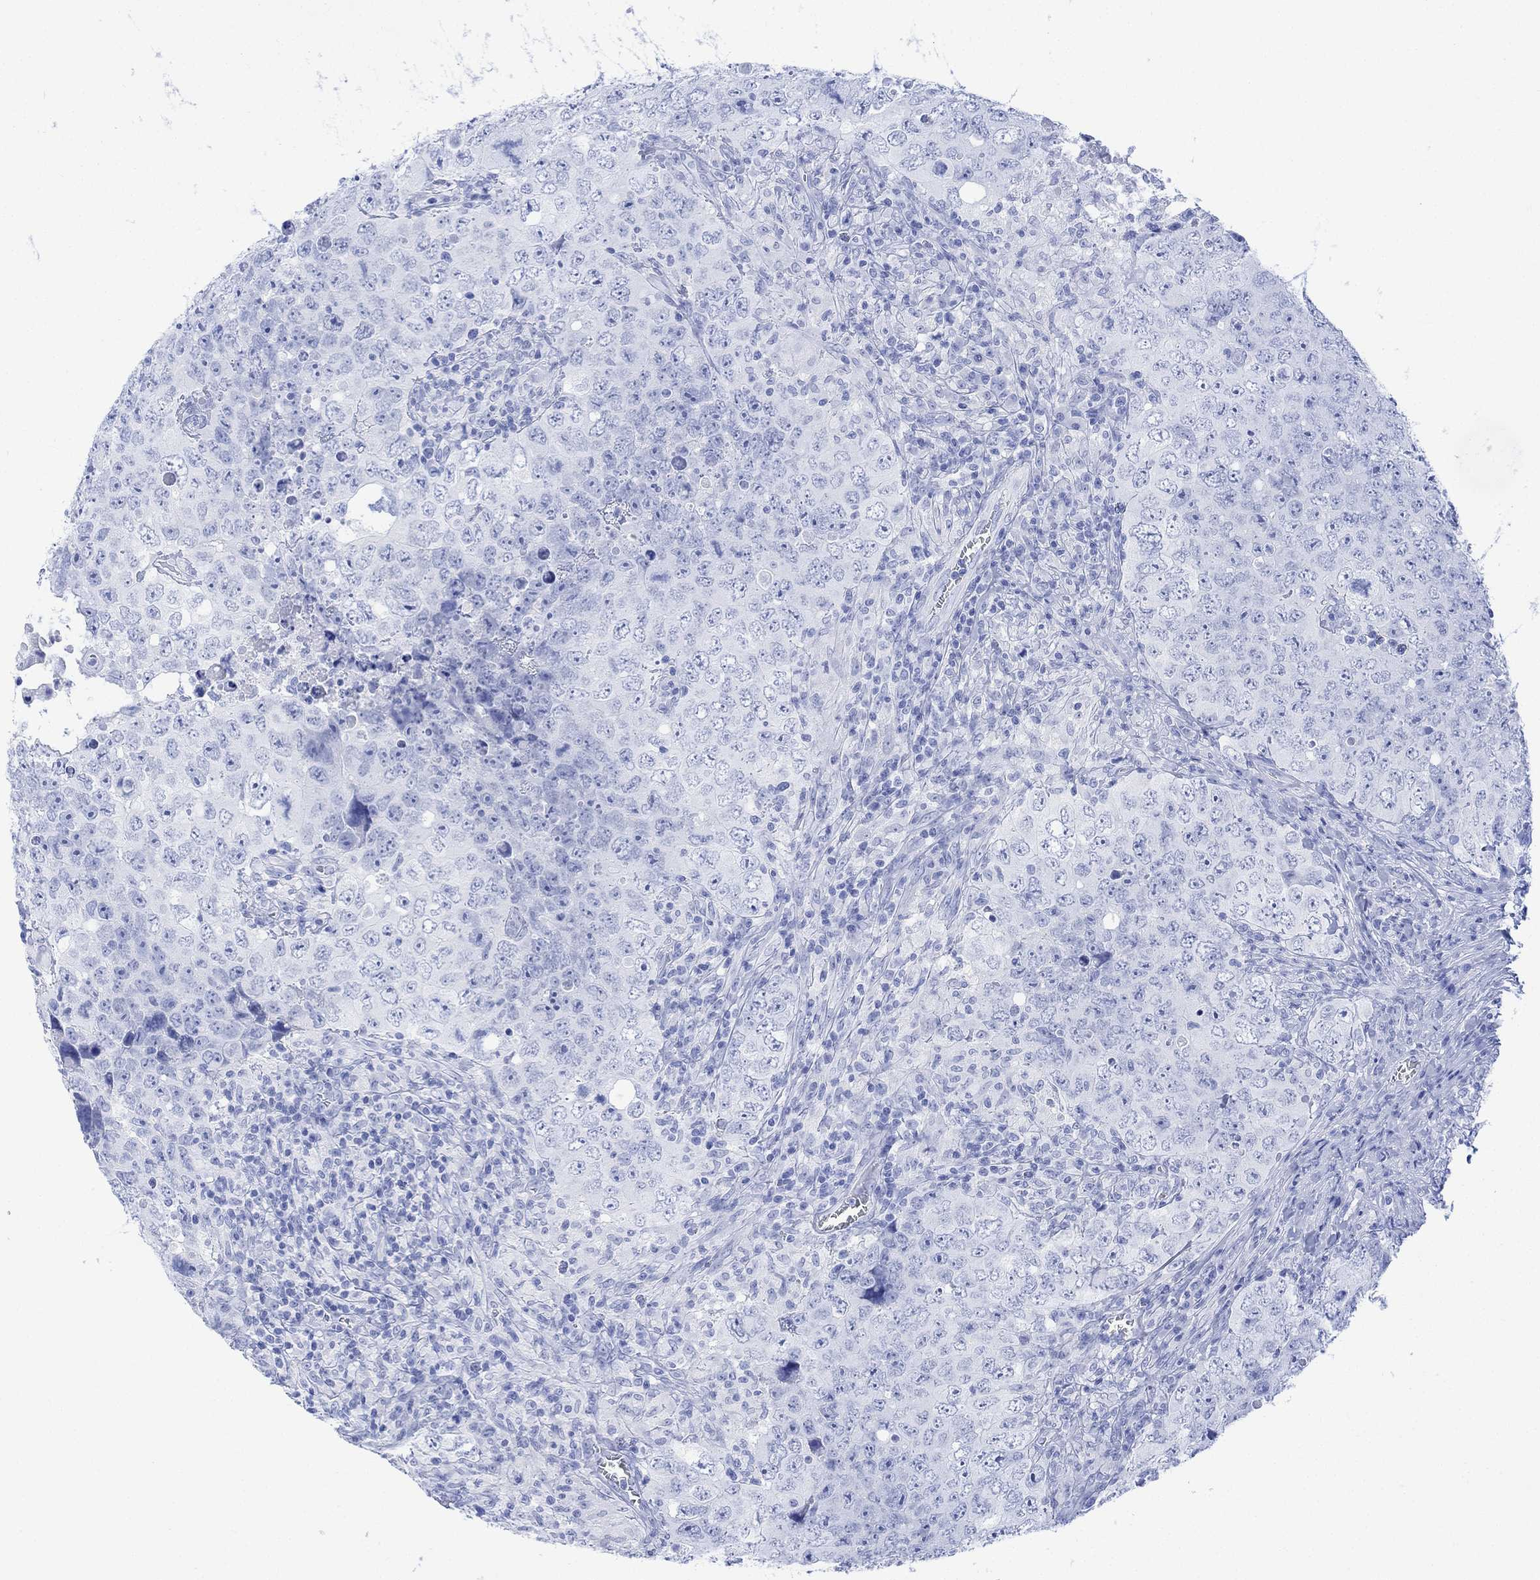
{"staining": {"intensity": "negative", "quantity": "none", "location": "none"}, "tissue": "testis cancer", "cell_type": "Tumor cells", "image_type": "cancer", "snomed": [{"axis": "morphology", "description": "Seminoma, NOS"}, {"axis": "topography", "description": "Testis"}], "caption": "Tumor cells show no significant protein staining in seminoma (testis).", "gene": "CELF4", "patient": {"sex": "male", "age": 34}}